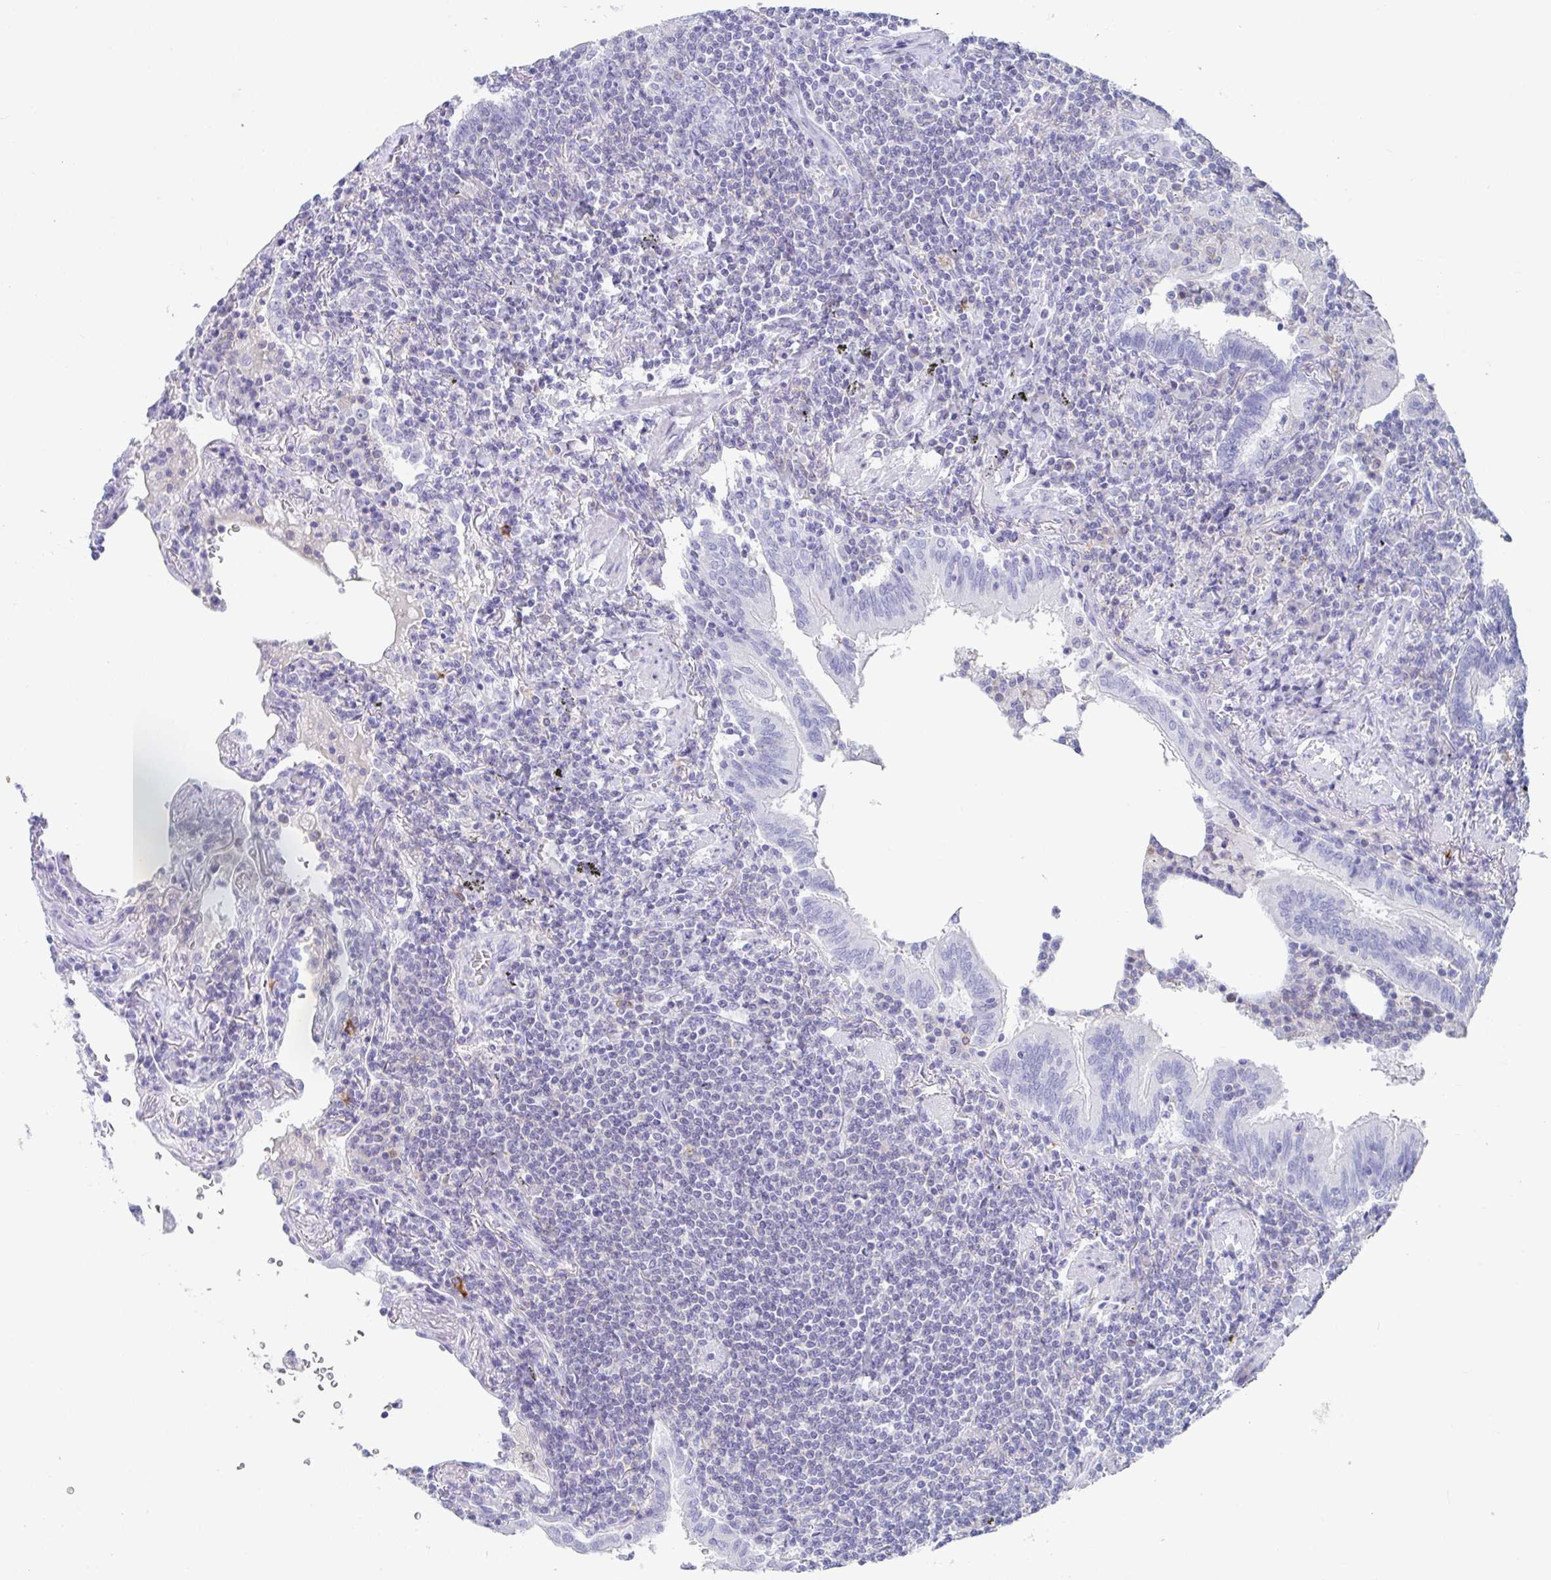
{"staining": {"intensity": "negative", "quantity": "none", "location": "none"}, "tissue": "lymphoma", "cell_type": "Tumor cells", "image_type": "cancer", "snomed": [{"axis": "morphology", "description": "Malignant lymphoma, non-Hodgkin's type, Low grade"}, {"axis": "topography", "description": "Lung"}], "caption": "Immunohistochemistry (IHC) micrograph of neoplastic tissue: lymphoma stained with DAB displays no significant protein expression in tumor cells. (DAB (3,3'-diaminobenzidine) immunohistochemistry (IHC) visualized using brightfield microscopy, high magnification).", "gene": "PLA2G1B", "patient": {"sex": "female", "age": 71}}